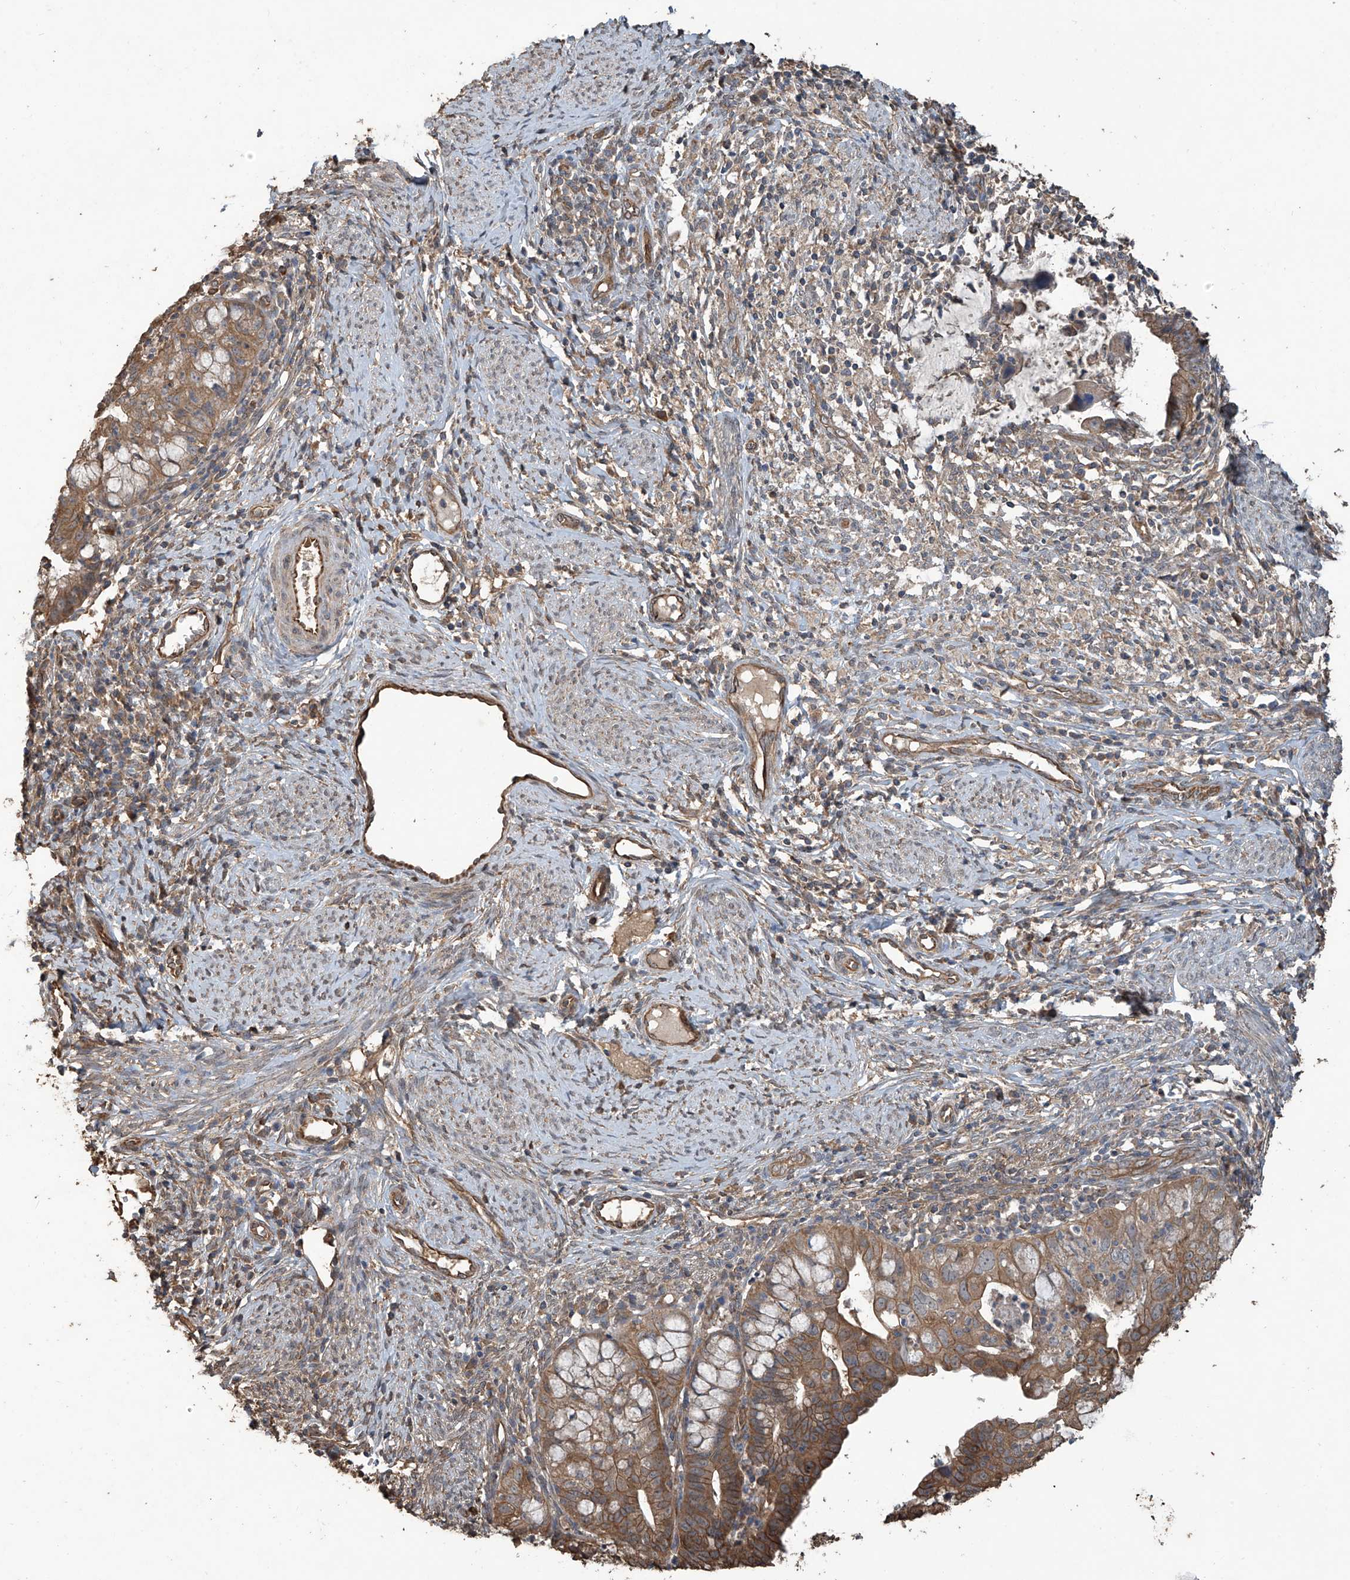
{"staining": {"intensity": "moderate", "quantity": ">75%", "location": "cytoplasmic/membranous"}, "tissue": "cervical cancer", "cell_type": "Tumor cells", "image_type": "cancer", "snomed": [{"axis": "morphology", "description": "Adenocarcinoma, NOS"}, {"axis": "topography", "description": "Cervix"}], "caption": "Human adenocarcinoma (cervical) stained with a brown dye demonstrates moderate cytoplasmic/membranous positive positivity in approximately >75% of tumor cells.", "gene": "AGBL5", "patient": {"sex": "female", "age": 36}}